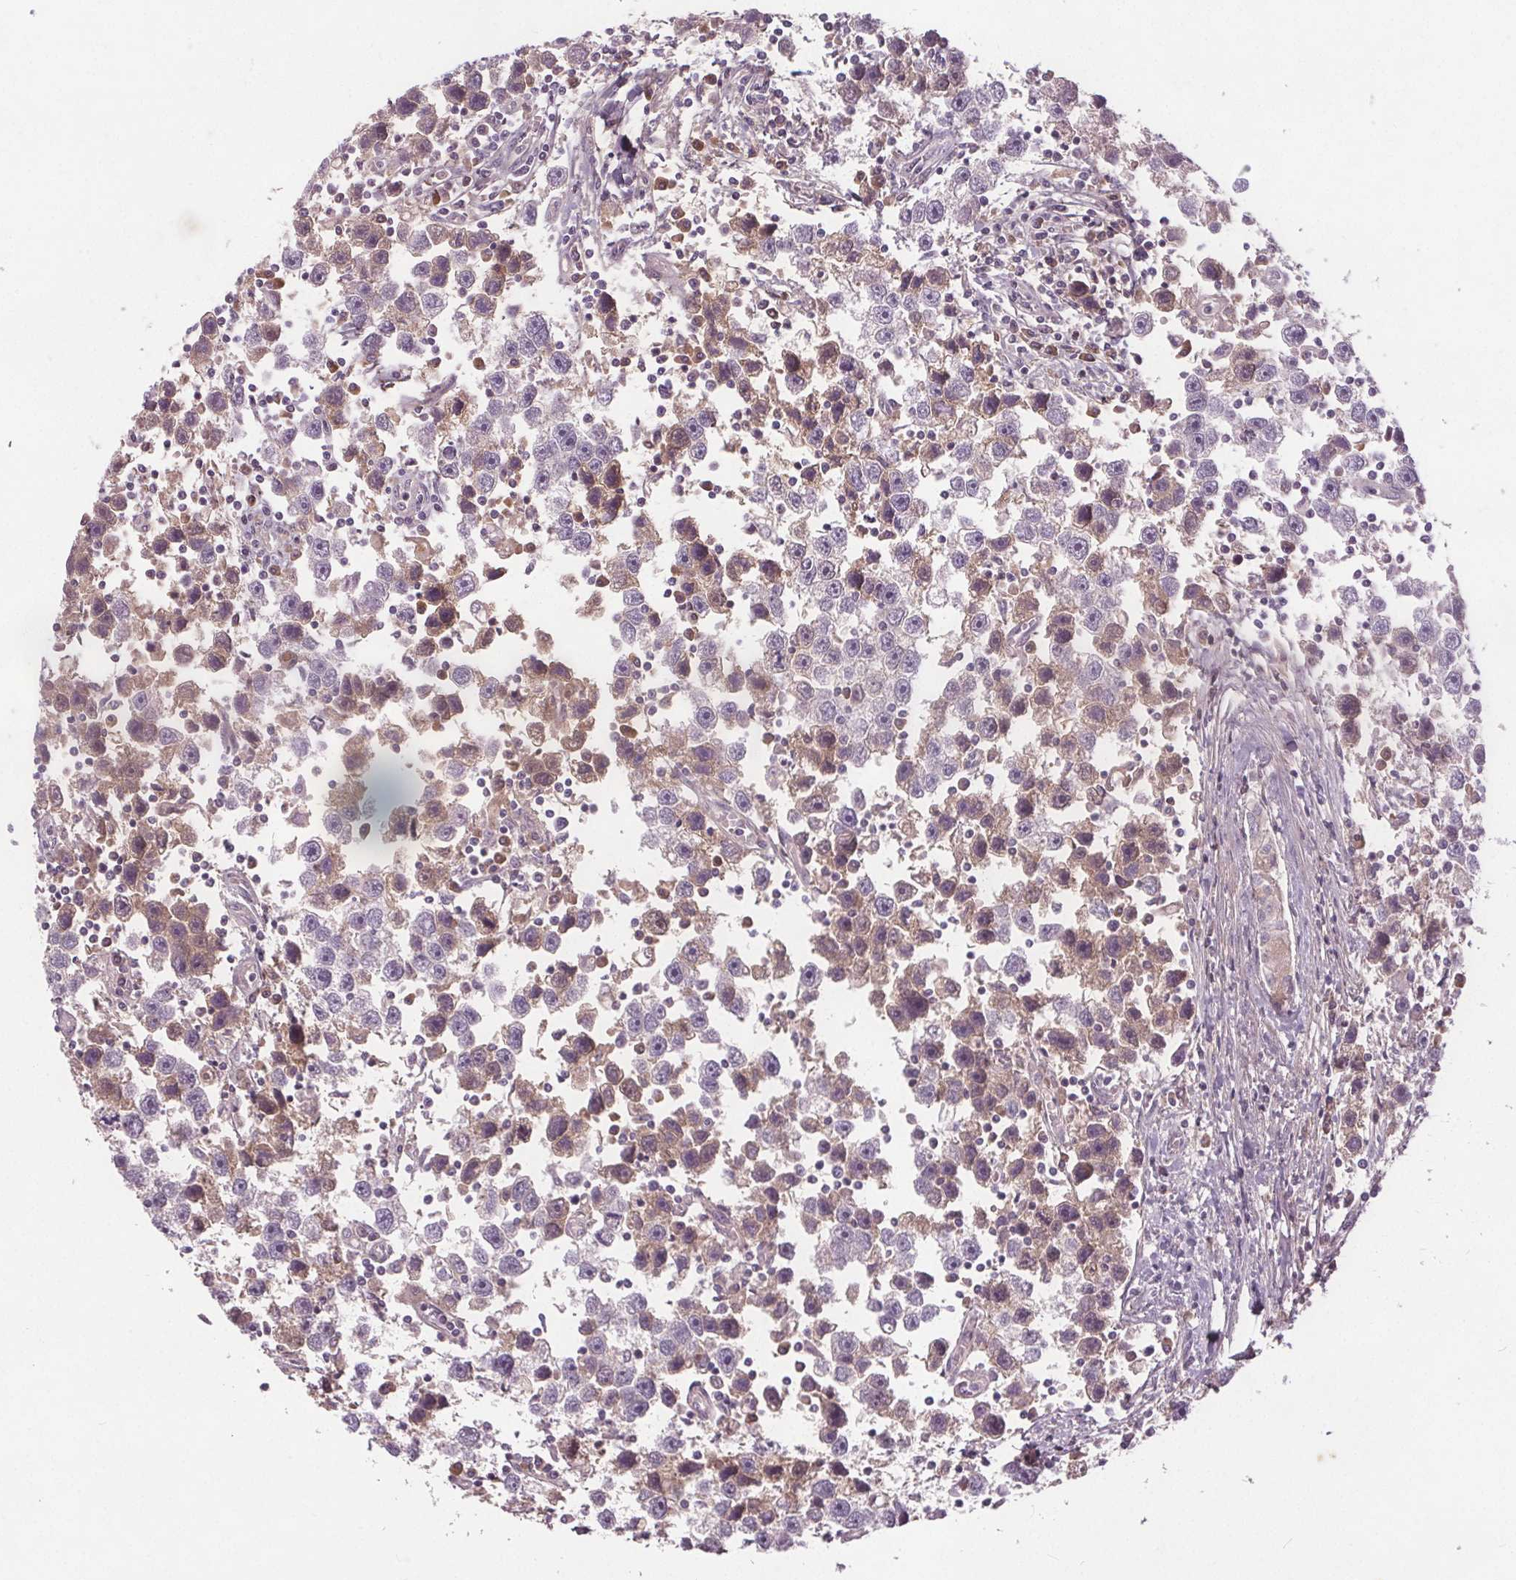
{"staining": {"intensity": "negative", "quantity": "none", "location": "none"}, "tissue": "testis cancer", "cell_type": "Tumor cells", "image_type": "cancer", "snomed": [{"axis": "morphology", "description": "Seminoma, NOS"}, {"axis": "topography", "description": "Testis"}], "caption": "IHC photomicrograph of testis seminoma stained for a protein (brown), which exhibits no staining in tumor cells.", "gene": "PDGFD", "patient": {"sex": "male", "age": 30}}